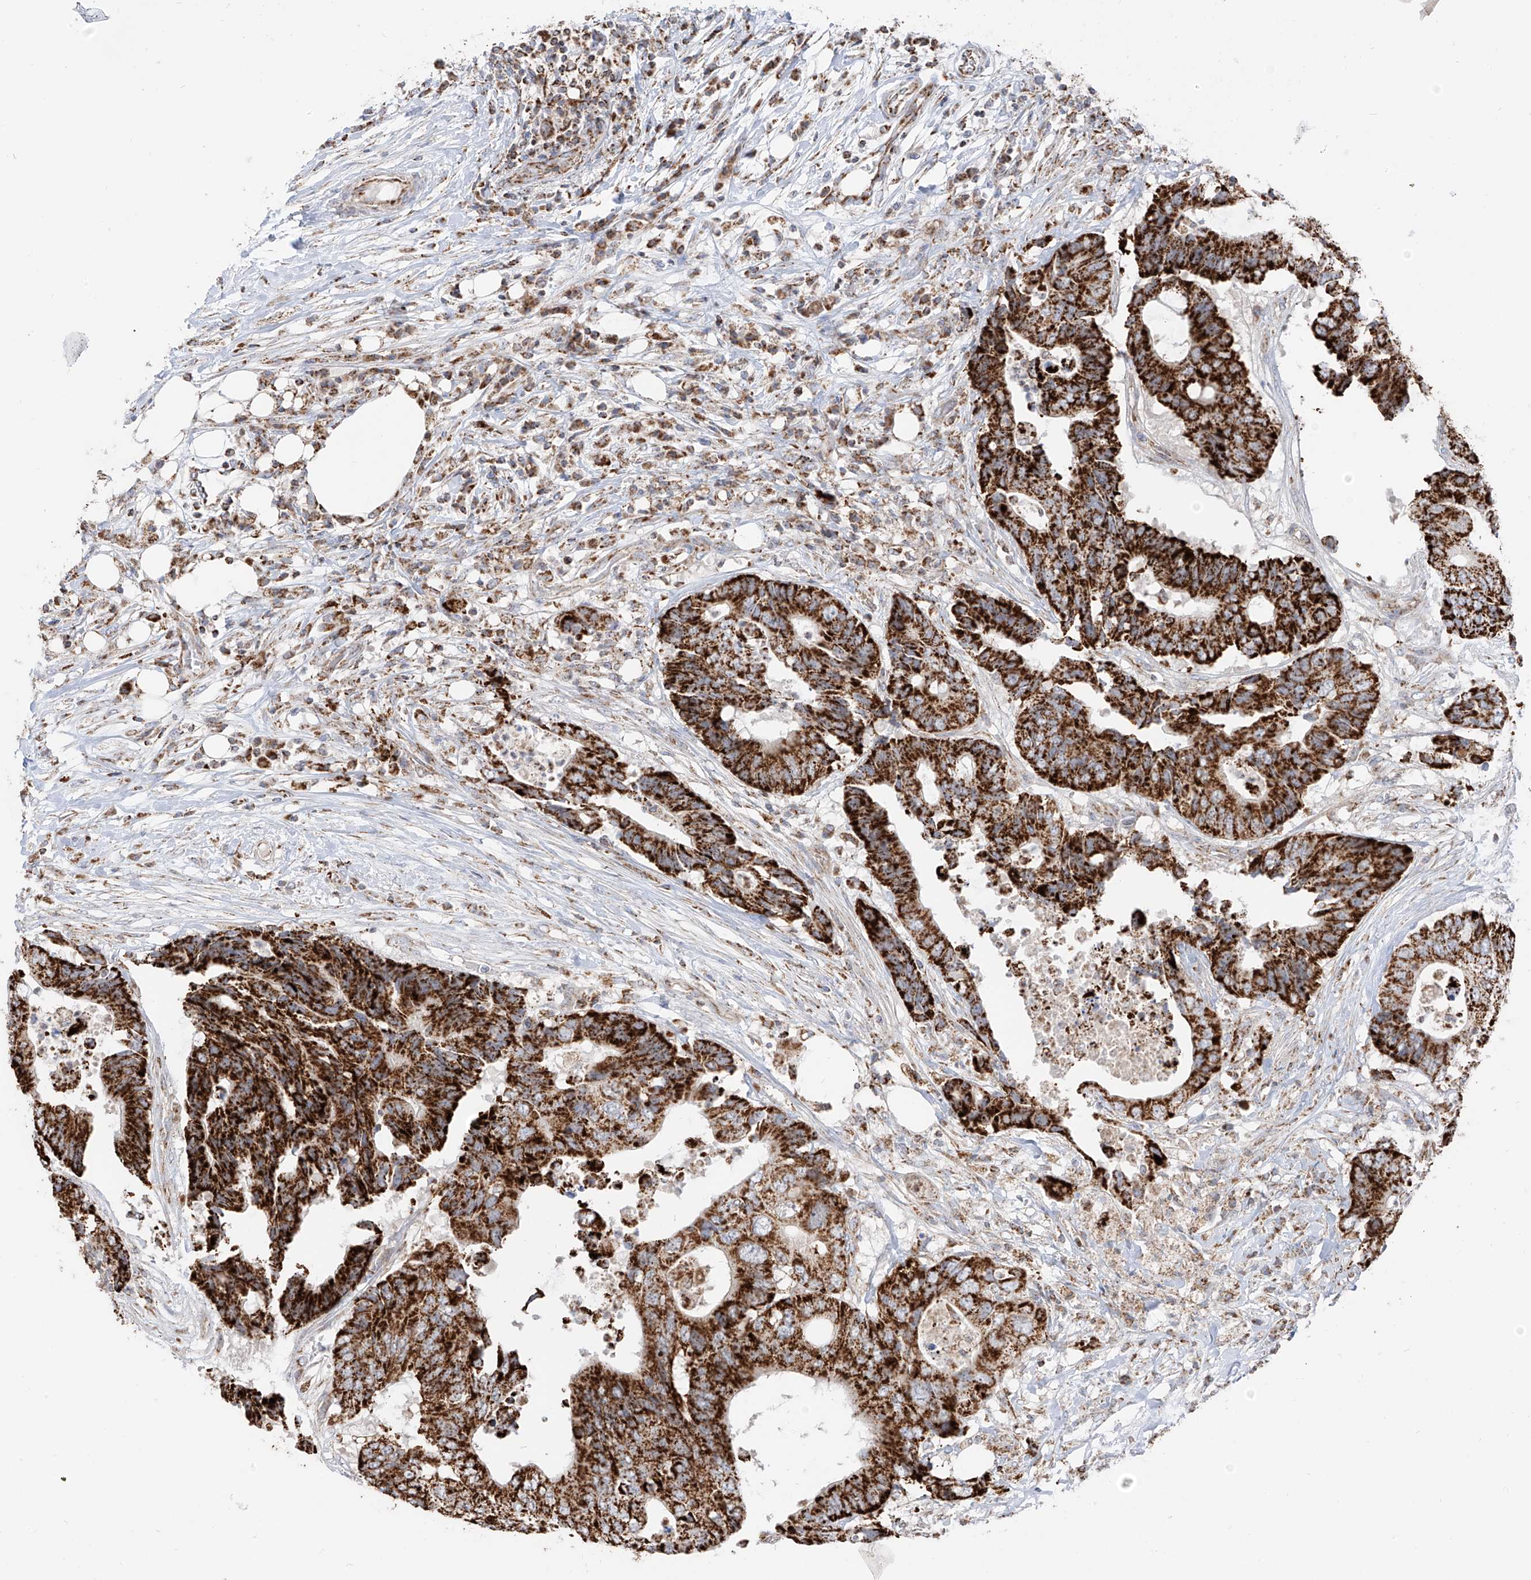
{"staining": {"intensity": "strong", "quantity": ">75%", "location": "cytoplasmic/membranous"}, "tissue": "colorectal cancer", "cell_type": "Tumor cells", "image_type": "cancer", "snomed": [{"axis": "morphology", "description": "Adenocarcinoma, NOS"}, {"axis": "topography", "description": "Colon"}], "caption": "A brown stain labels strong cytoplasmic/membranous positivity of a protein in colorectal adenocarcinoma tumor cells.", "gene": "ETHE1", "patient": {"sex": "male", "age": 71}}